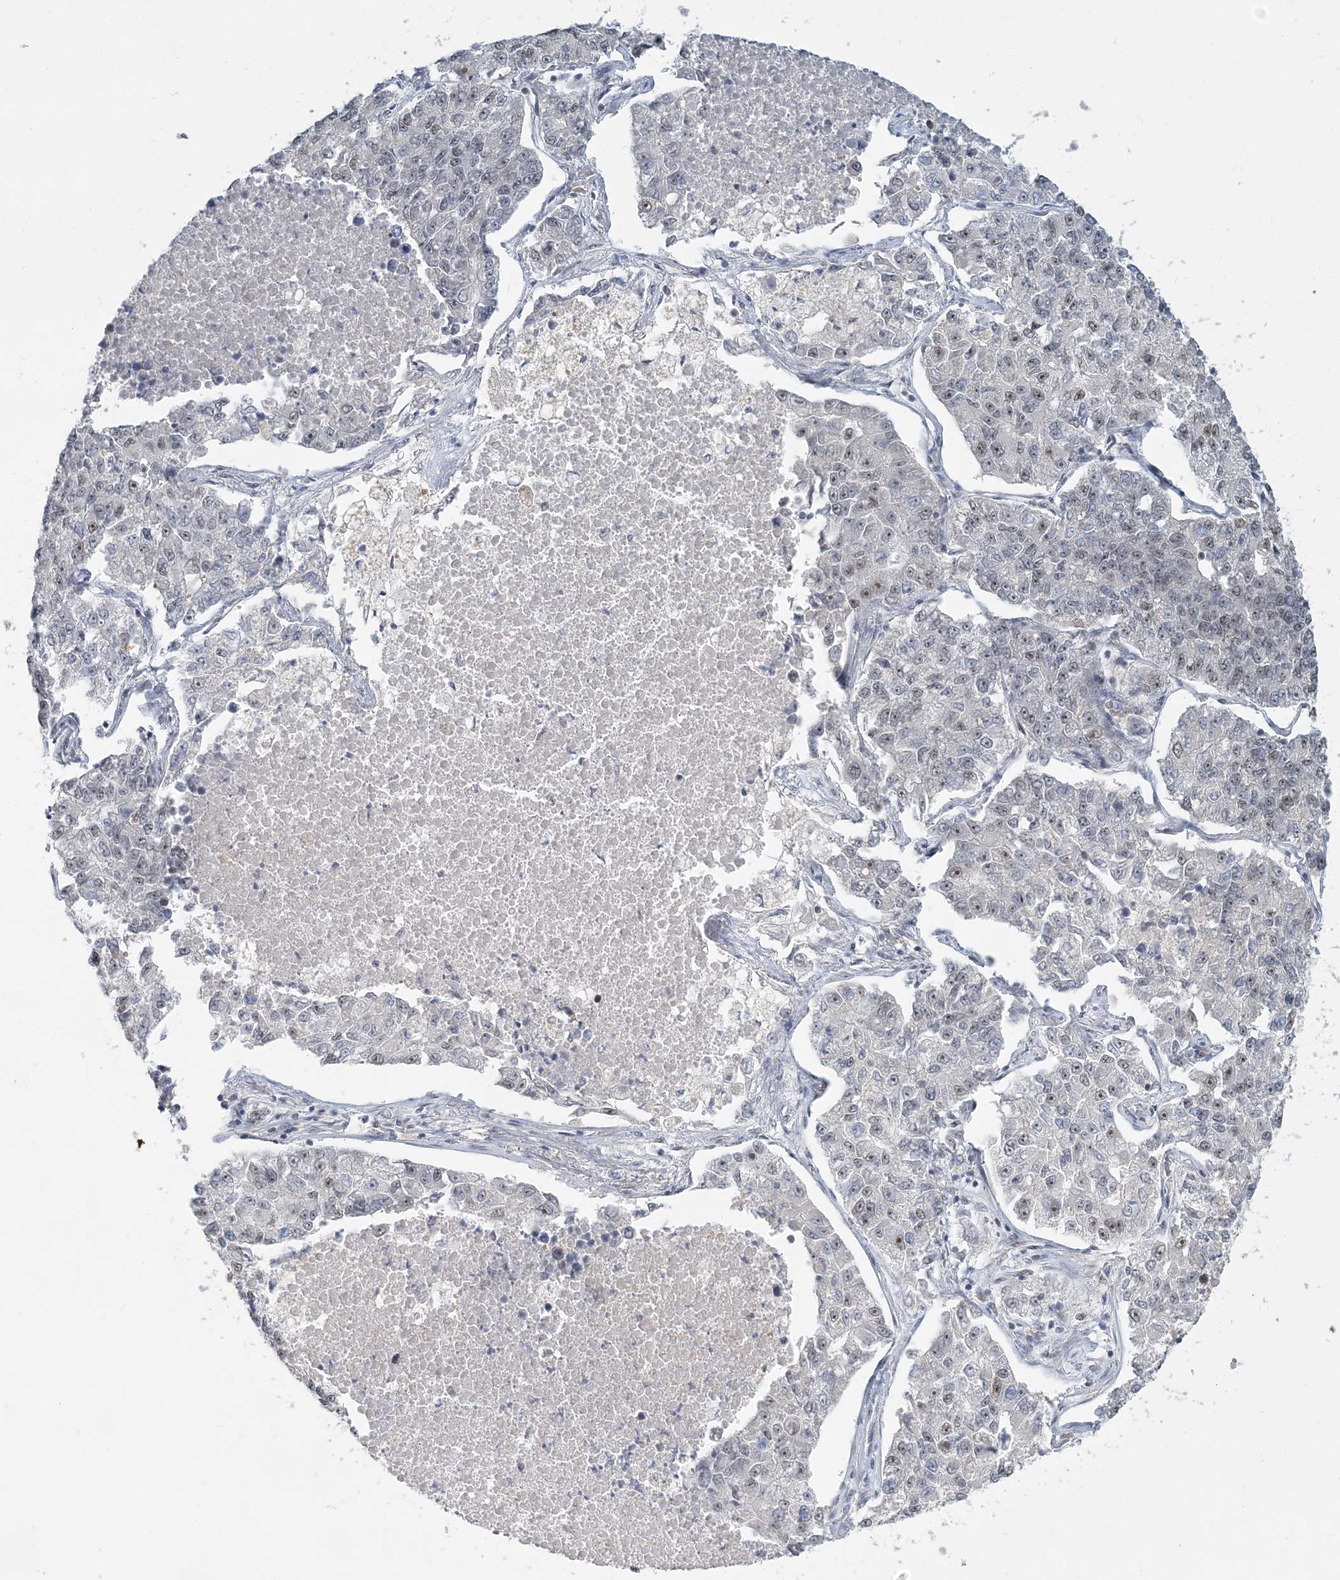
{"staining": {"intensity": "weak", "quantity": "<25%", "location": "nuclear"}, "tissue": "lung cancer", "cell_type": "Tumor cells", "image_type": "cancer", "snomed": [{"axis": "morphology", "description": "Adenocarcinoma, NOS"}, {"axis": "topography", "description": "Lung"}], "caption": "Tumor cells show no significant protein positivity in lung cancer. Brightfield microscopy of IHC stained with DAB (3,3'-diaminobenzidine) (brown) and hematoxylin (blue), captured at high magnification.", "gene": "PLRG1", "patient": {"sex": "male", "age": 49}}